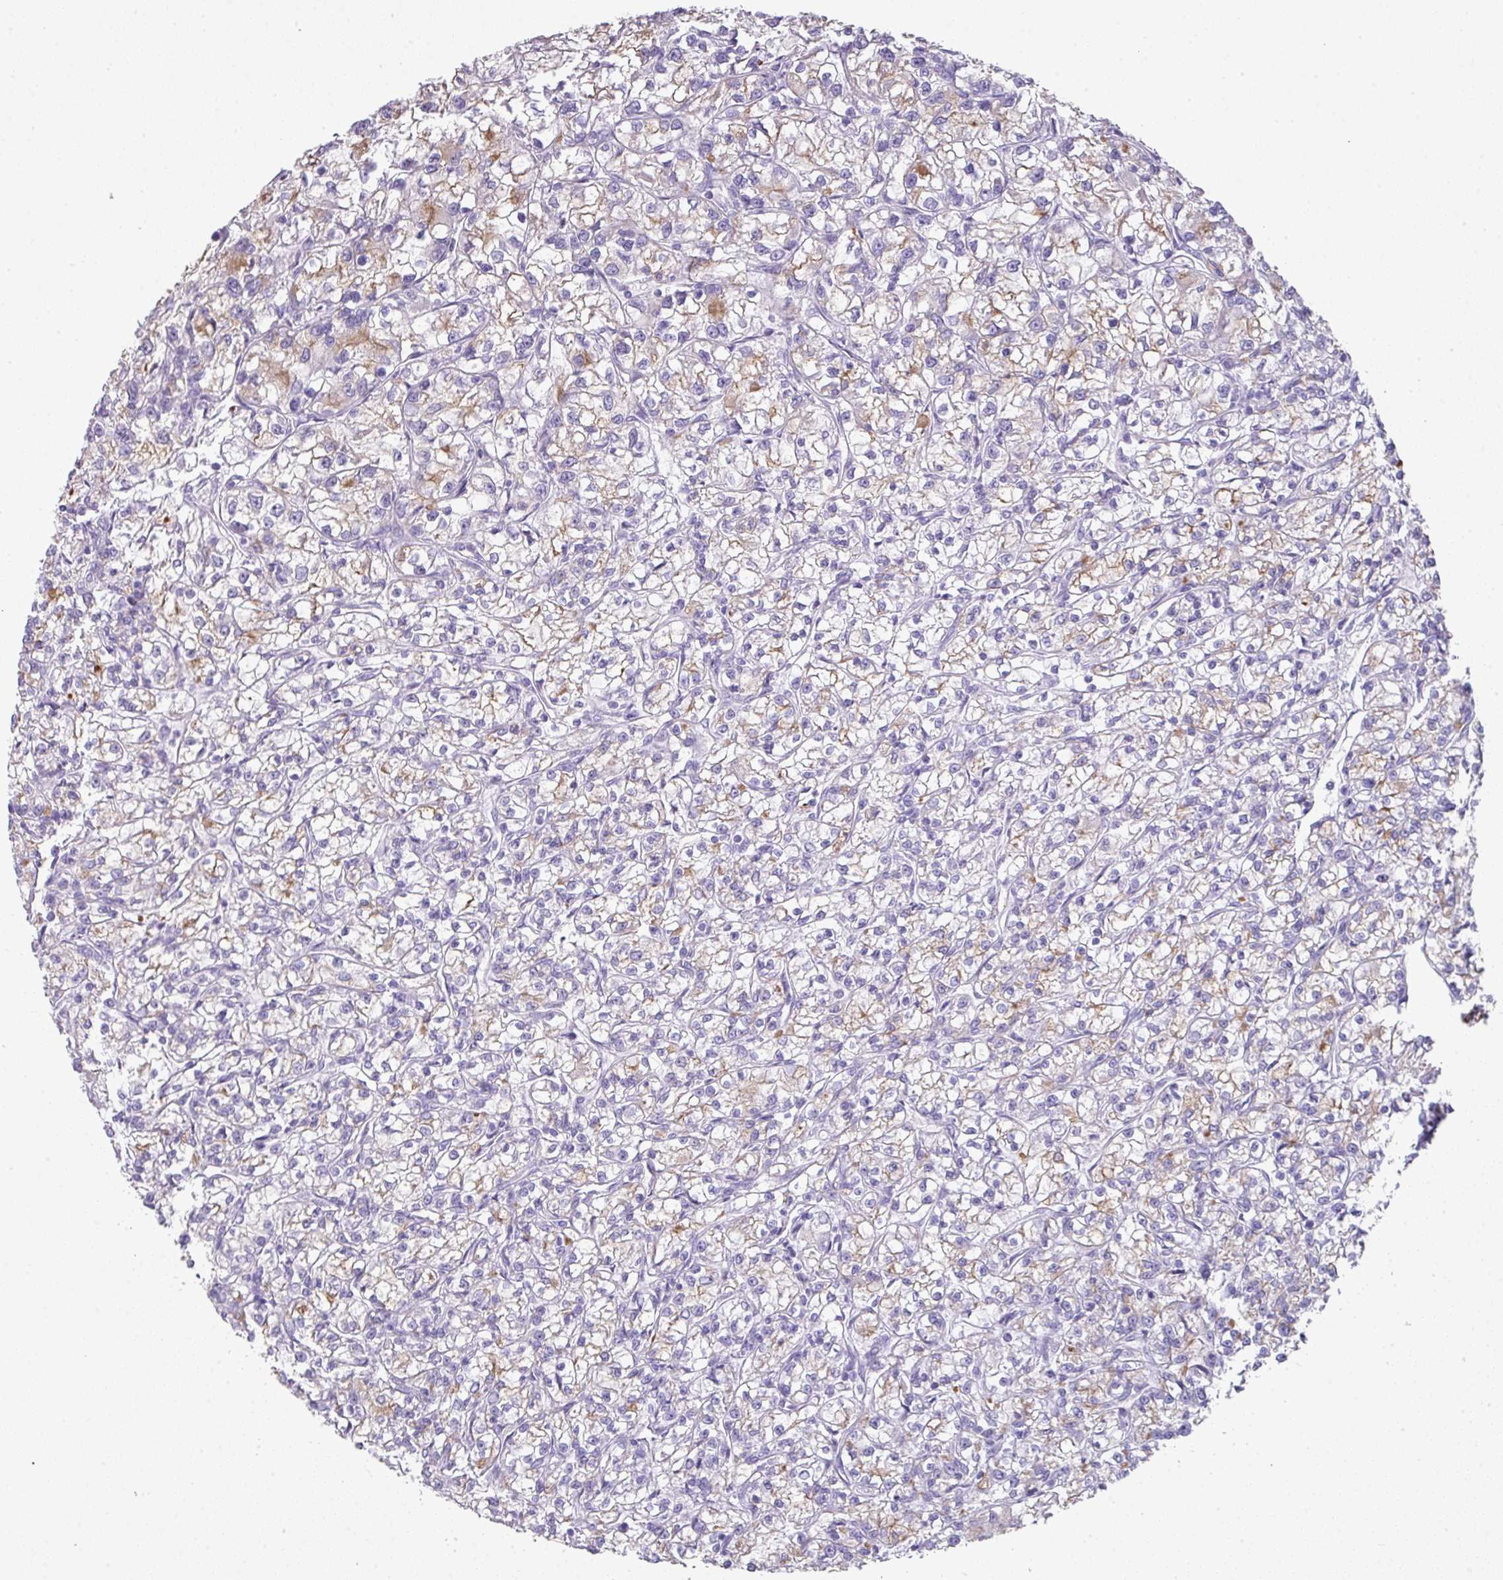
{"staining": {"intensity": "moderate", "quantity": "25%-75%", "location": "cytoplasmic/membranous"}, "tissue": "renal cancer", "cell_type": "Tumor cells", "image_type": "cancer", "snomed": [{"axis": "morphology", "description": "Adenocarcinoma, NOS"}, {"axis": "topography", "description": "Kidney"}], "caption": "Approximately 25%-75% of tumor cells in renal adenocarcinoma show moderate cytoplasmic/membranous protein positivity as visualized by brown immunohistochemical staining.", "gene": "GLI4", "patient": {"sex": "female", "age": 59}}